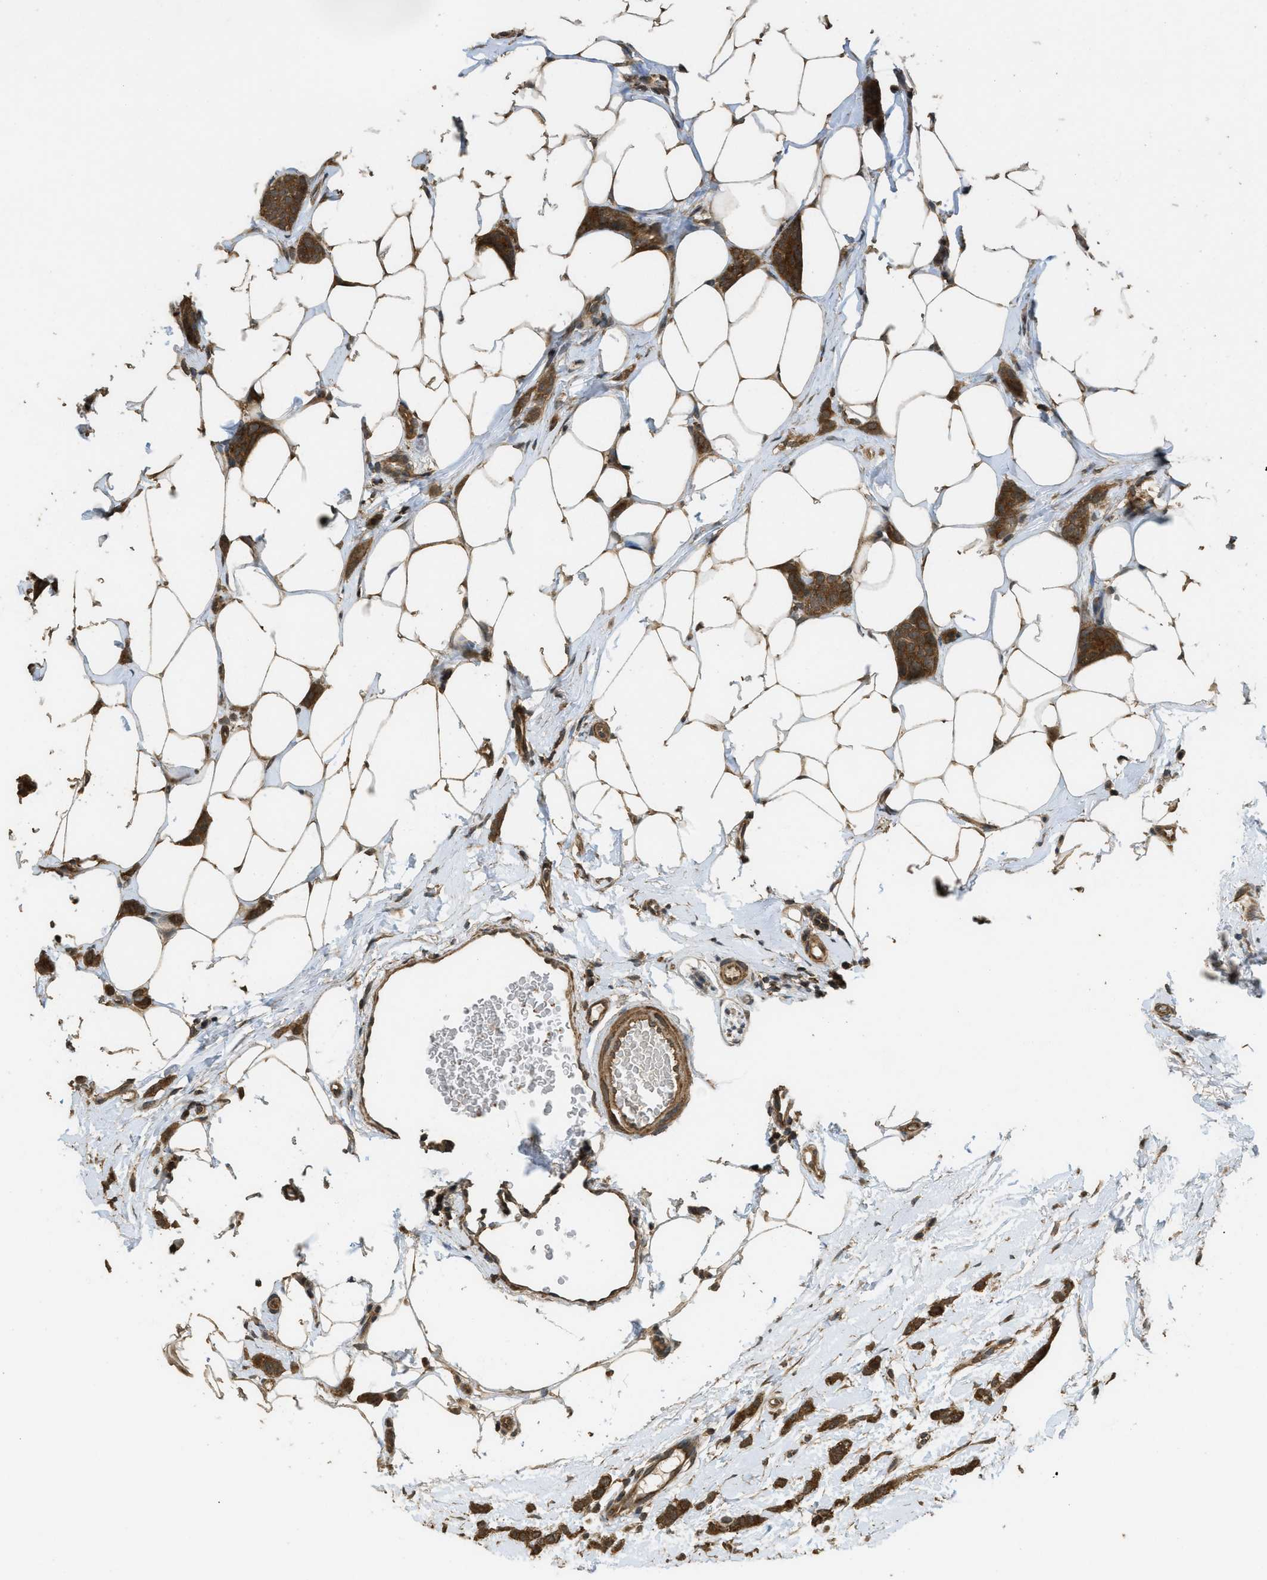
{"staining": {"intensity": "strong", "quantity": ">75%", "location": "cytoplasmic/membranous"}, "tissue": "breast cancer", "cell_type": "Tumor cells", "image_type": "cancer", "snomed": [{"axis": "morphology", "description": "Lobular carcinoma"}, {"axis": "topography", "description": "Skin"}, {"axis": "topography", "description": "Breast"}], "caption": "Breast lobular carcinoma stained for a protein reveals strong cytoplasmic/membranous positivity in tumor cells.", "gene": "CTPS1", "patient": {"sex": "female", "age": 46}}